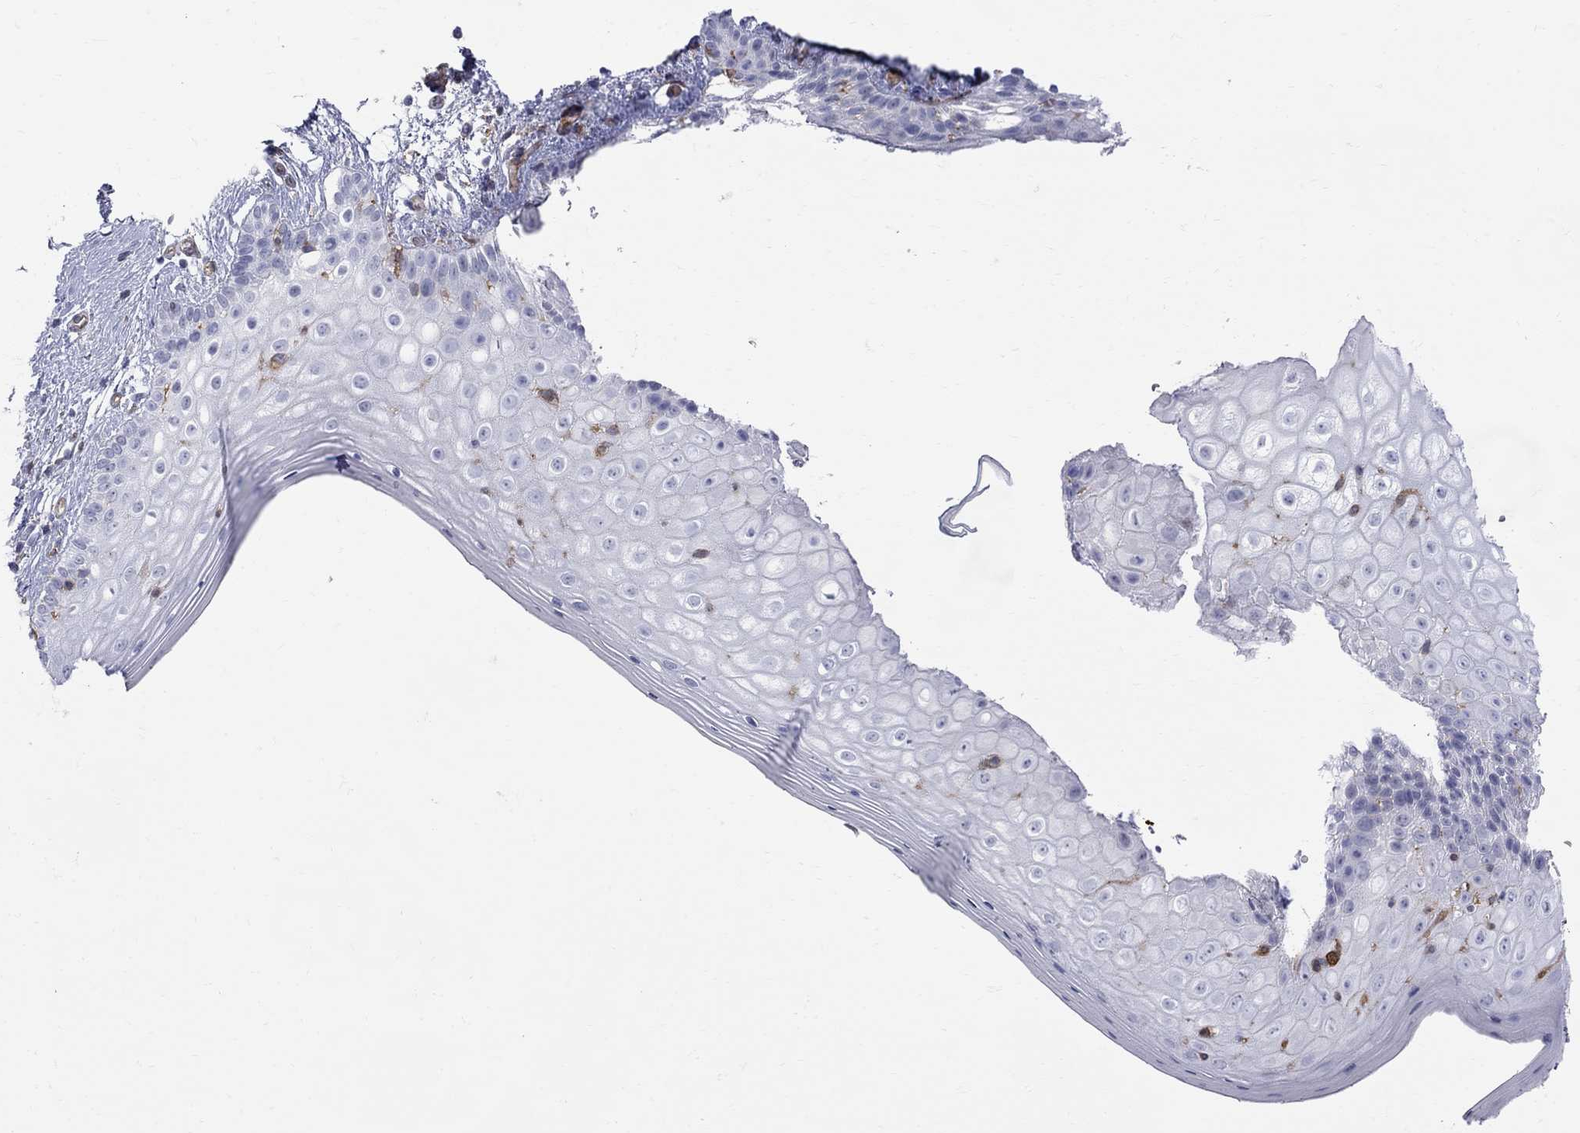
{"staining": {"intensity": "negative", "quantity": "none", "location": "none"}, "tissue": "vagina", "cell_type": "Squamous epithelial cells", "image_type": "normal", "snomed": [{"axis": "morphology", "description": "Normal tissue, NOS"}, {"axis": "topography", "description": "Vagina"}], "caption": "Immunohistochemistry photomicrograph of normal human vagina stained for a protein (brown), which reveals no staining in squamous epithelial cells.", "gene": "ABI3", "patient": {"sex": "female", "age": 47}}